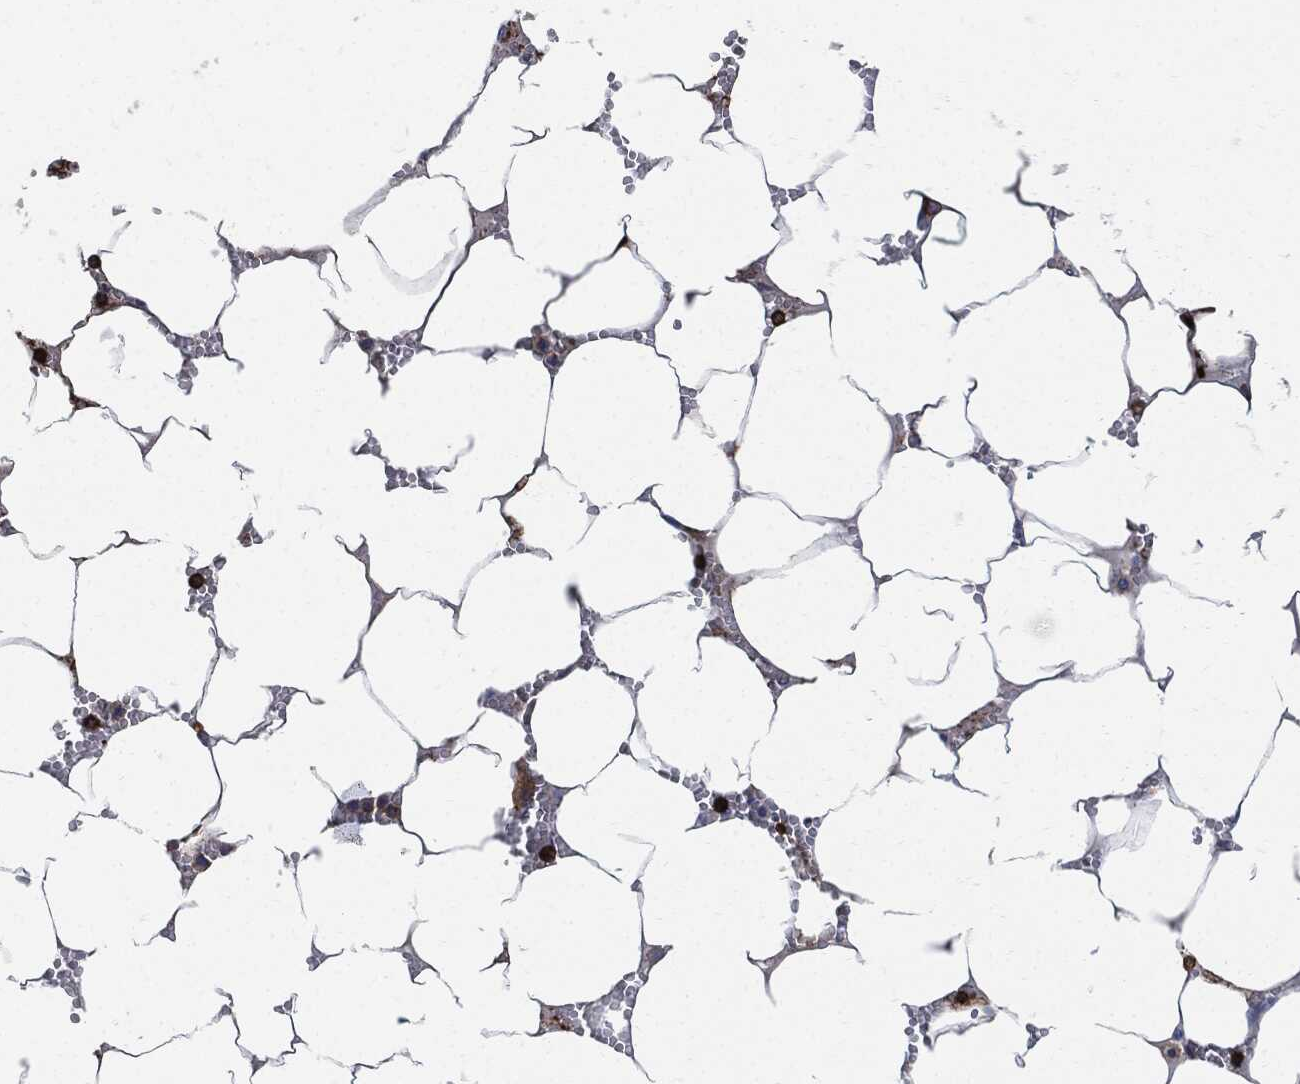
{"staining": {"intensity": "strong", "quantity": "25%-75%", "location": "cytoplasmic/membranous"}, "tissue": "bone marrow", "cell_type": "Hematopoietic cells", "image_type": "normal", "snomed": [{"axis": "morphology", "description": "Normal tissue, NOS"}, {"axis": "topography", "description": "Bone marrow"}], "caption": "Bone marrow stained with DAB (3,3'-diaminobenzidine) immunohistochemistry exhibits high levels of strong cytoplasmic/membranous staining in approximately 25%-75% of hematopoietic cells.", "gene": "PTPRC", "patient": {"sex": "female", "age": 64}}